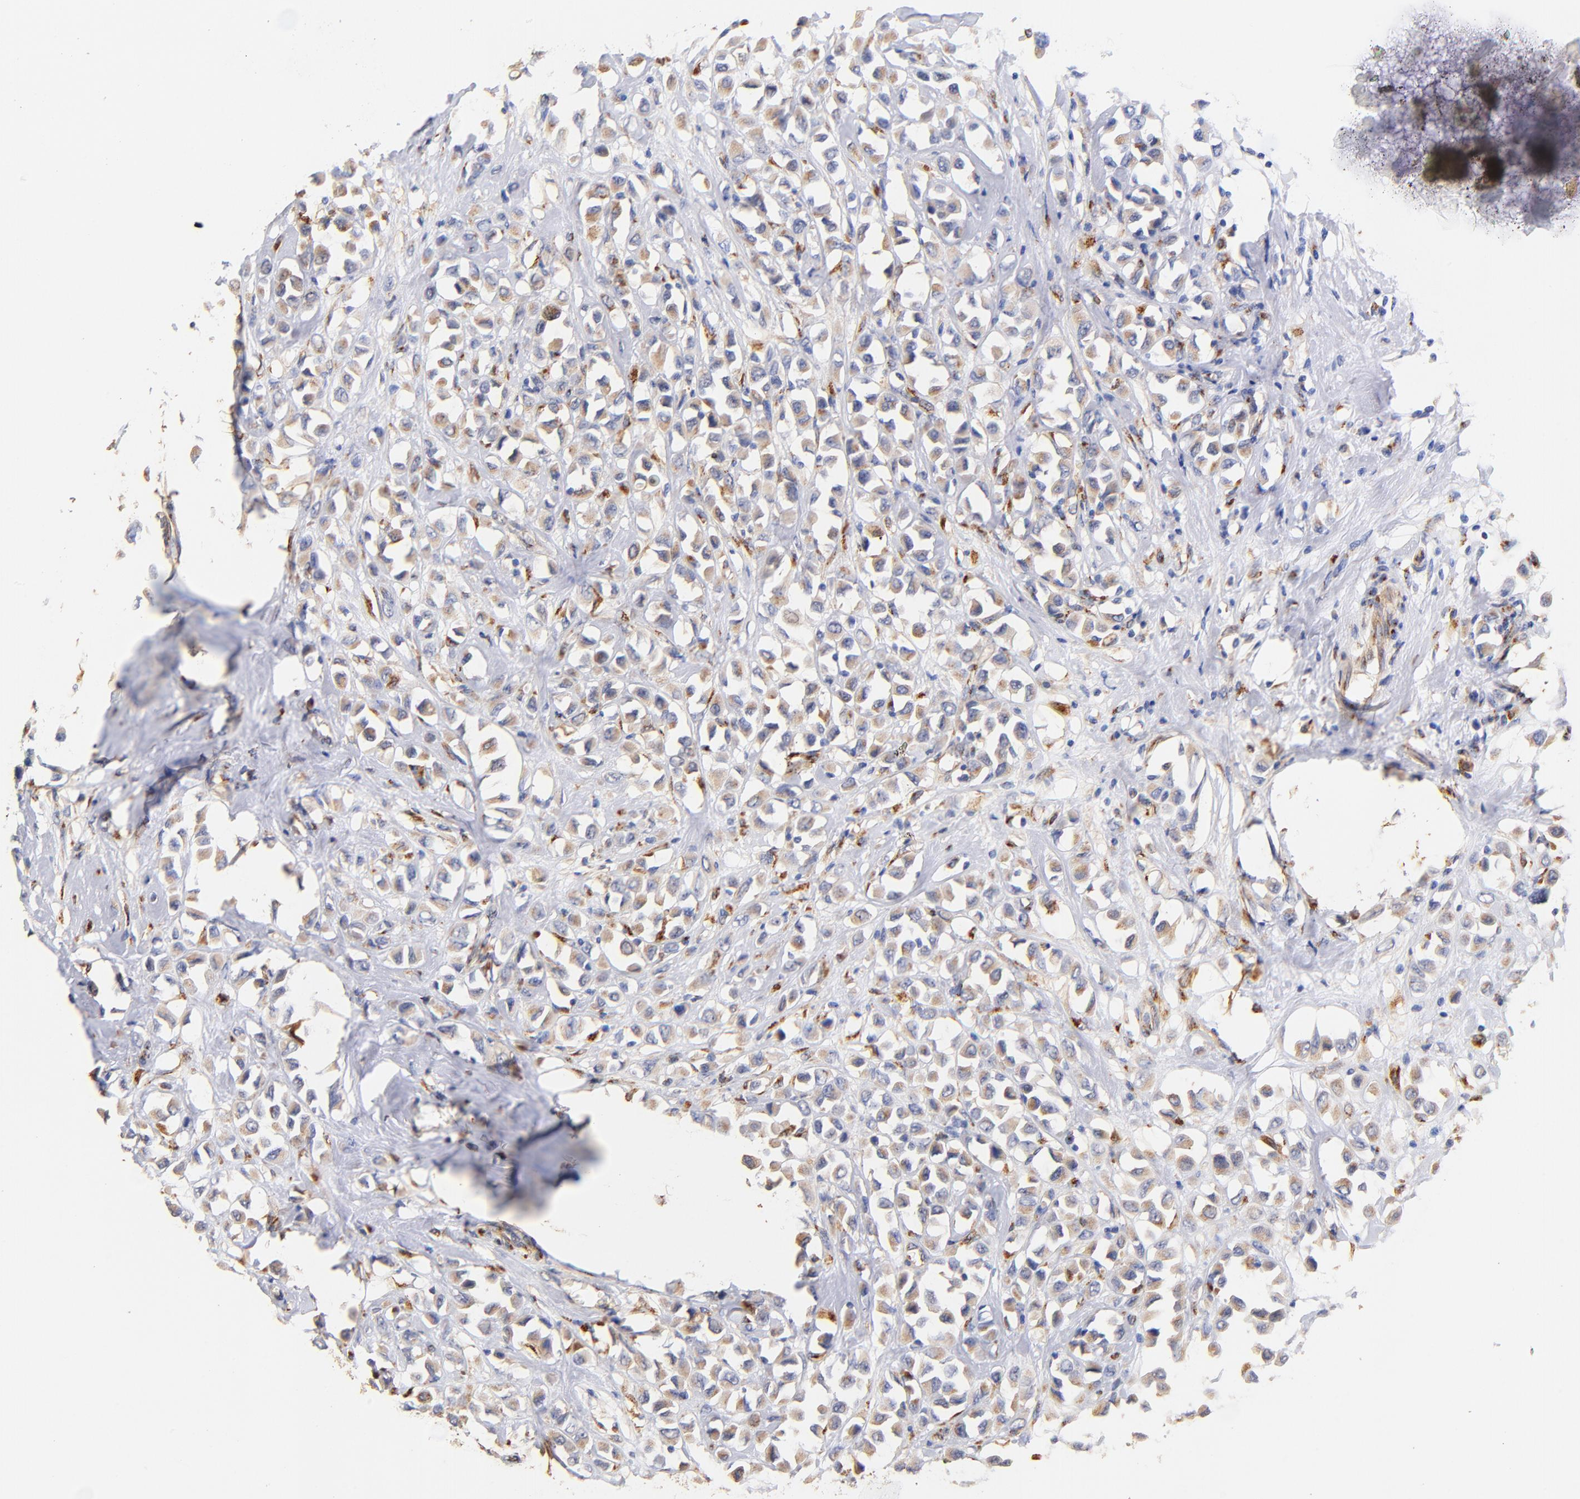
{"staining": {"intensity": "weak", "quantity": ">75%", "location": "cytoplasmic/membranous"}, "tissue": "breast cancer", "cell_type": "Tumor cells", "image_type": "cancer", "snomed": [{"axis": "morphology", "description": "Duct carcinoma"}, {"axis": "topography", "description": "Breast"}], "caption": "Immunohistochemical staining of breast cancer (intraductal carcinoma) exhibits low levels of weak cytoplasmic/membranous staining in about >75% of tumor cells.", "gene": "FMNL3", "patient": {"sex": "female", "age": 61}}